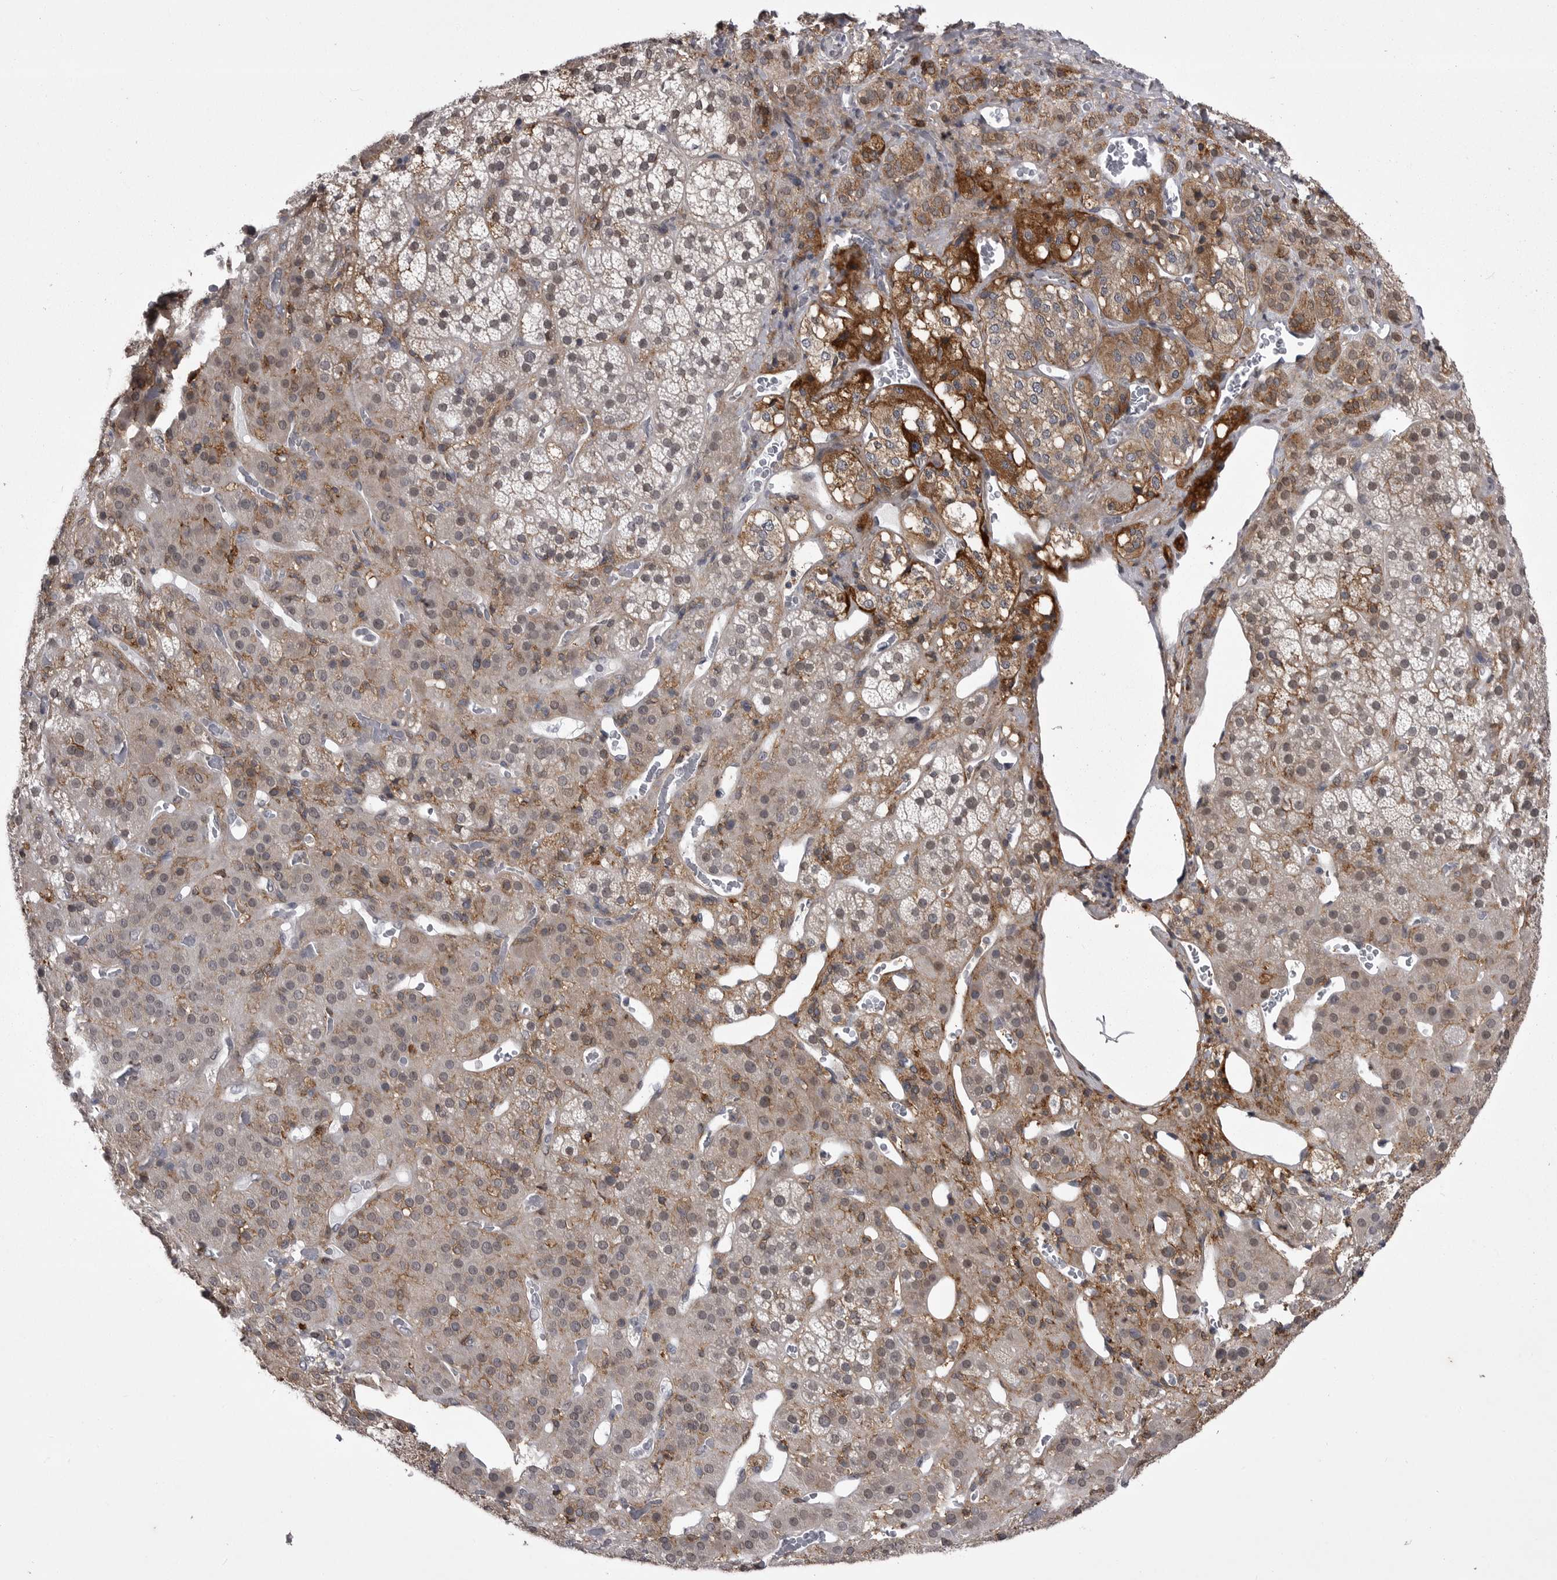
{"staining": {"intensity": "moderate", "quantity": ">75%", "location": "cytoplasmic/membranous"}, "tissue": "adrenal gland", "cell_type": "Glandular cells", "image_type": "normal", "snomed": [{"axis": "morphology", "description": "Normal tissue, NOS"}, {"axis": "topography", "description": "Adrenal gland"}], "caption": "Glandular cells show medium levels of moderate cytoplasmic/membranous positivity in about >75% of cells in normal human adrenal gland.", "gene": "ABL1", "patient": {"sex": "male", "age": 57}}